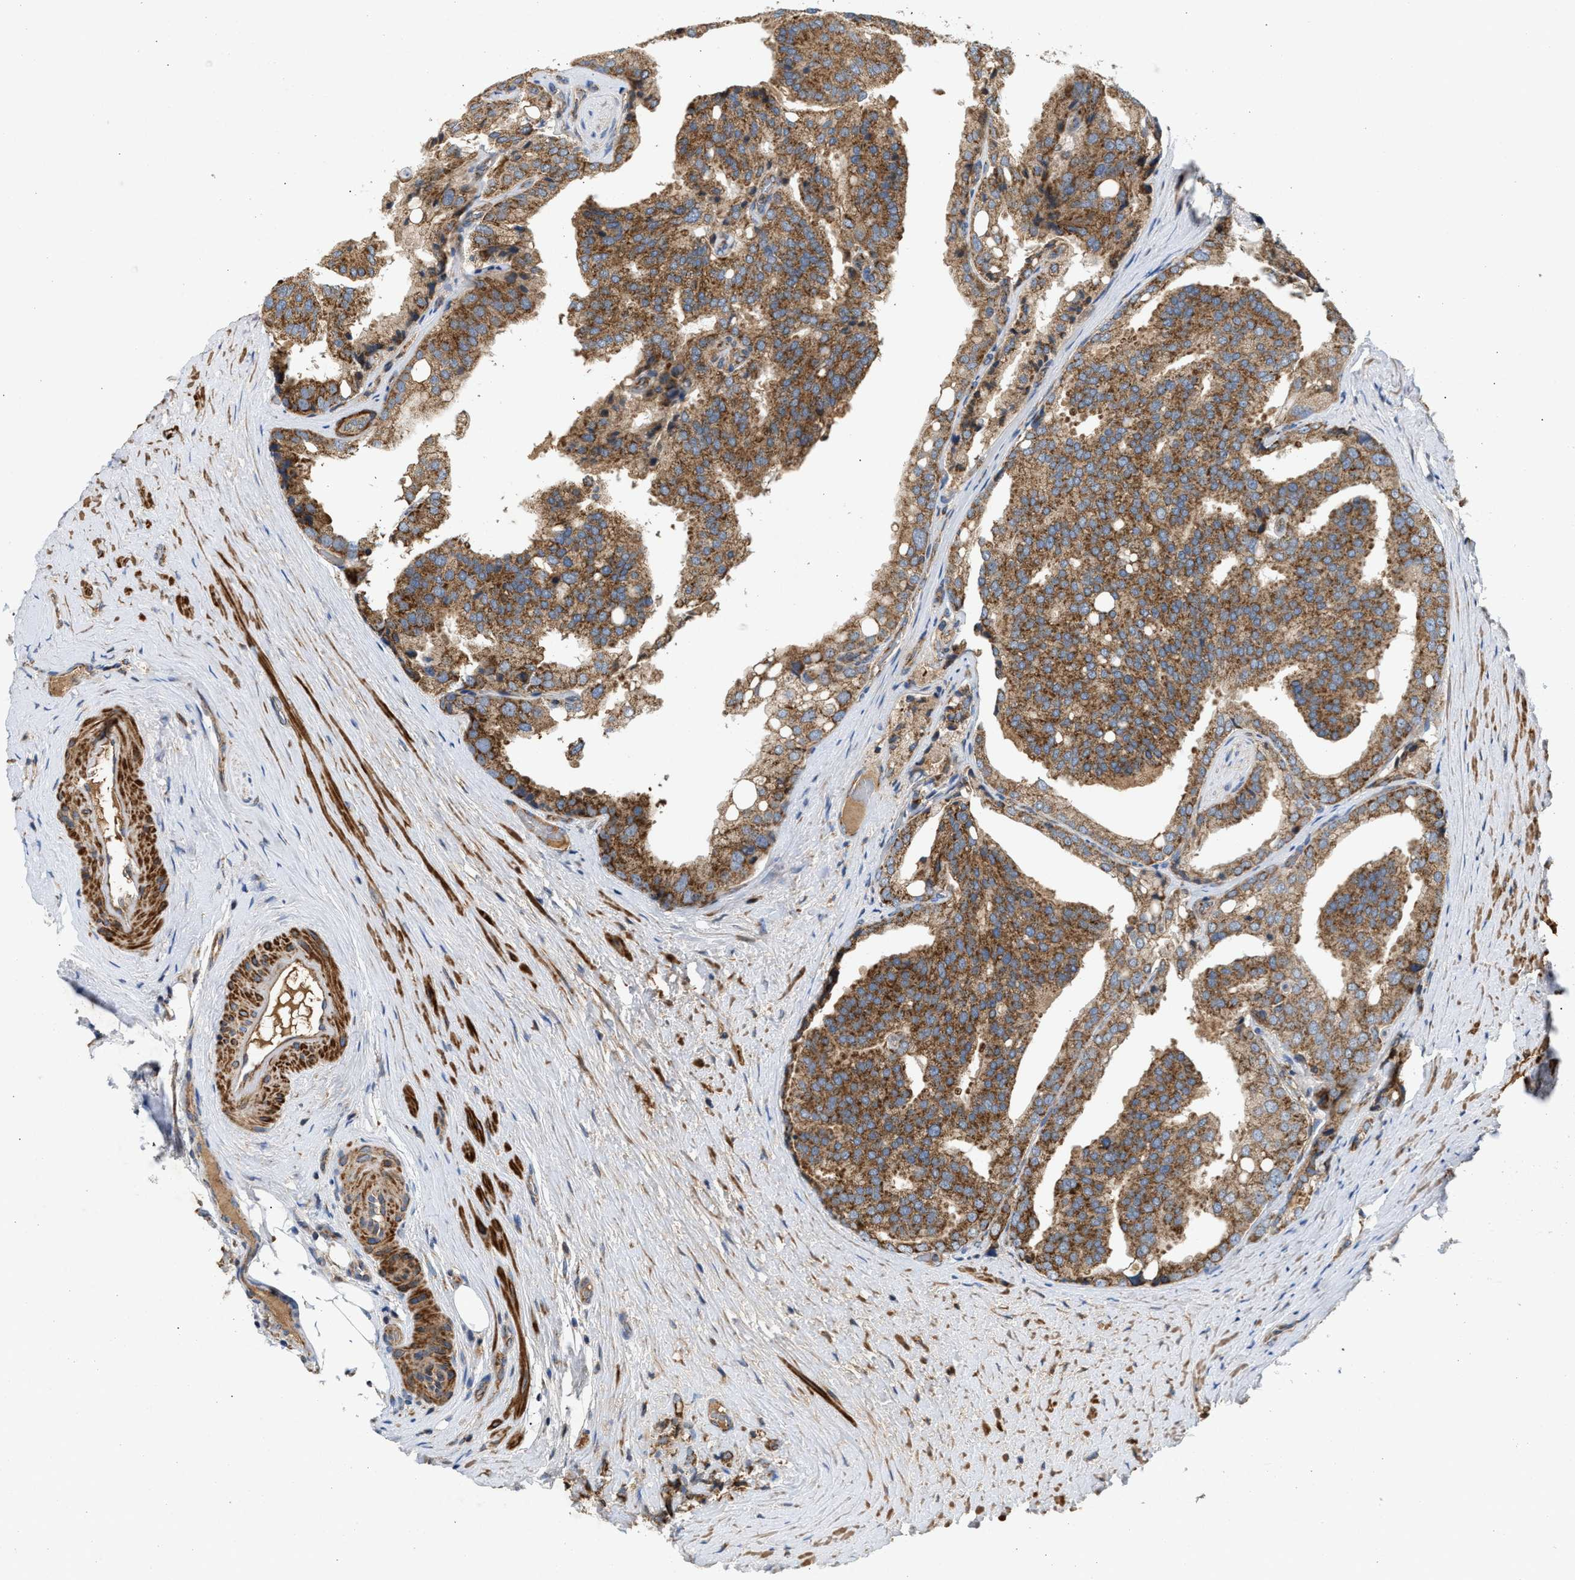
{"staining": {"intensity": "moderate", "quantity": ">75%", "location": "cytoplasmic/membranous"}, "tissue": "prostate cancer", "cell_type": "Tumor cells", "image_type": "cancer", "snomed": [{"axis": "morphology", "description": "Adenocarcinoma, High grade"}, {"axis": "topography", "description": "Prostate"}], "caption": "The image exhibits staining of prostate cancer (adenocarcinoma (high-grade)), revealing moderate cytoplasmic/membranous protein expression (brown color) within tumor cells. Immunohistochemistry (ihc) stains the protein in brown and the nuclei are stained blue.", "gene": "TACO1", "patient": {"sex": "male", "age": 50}}